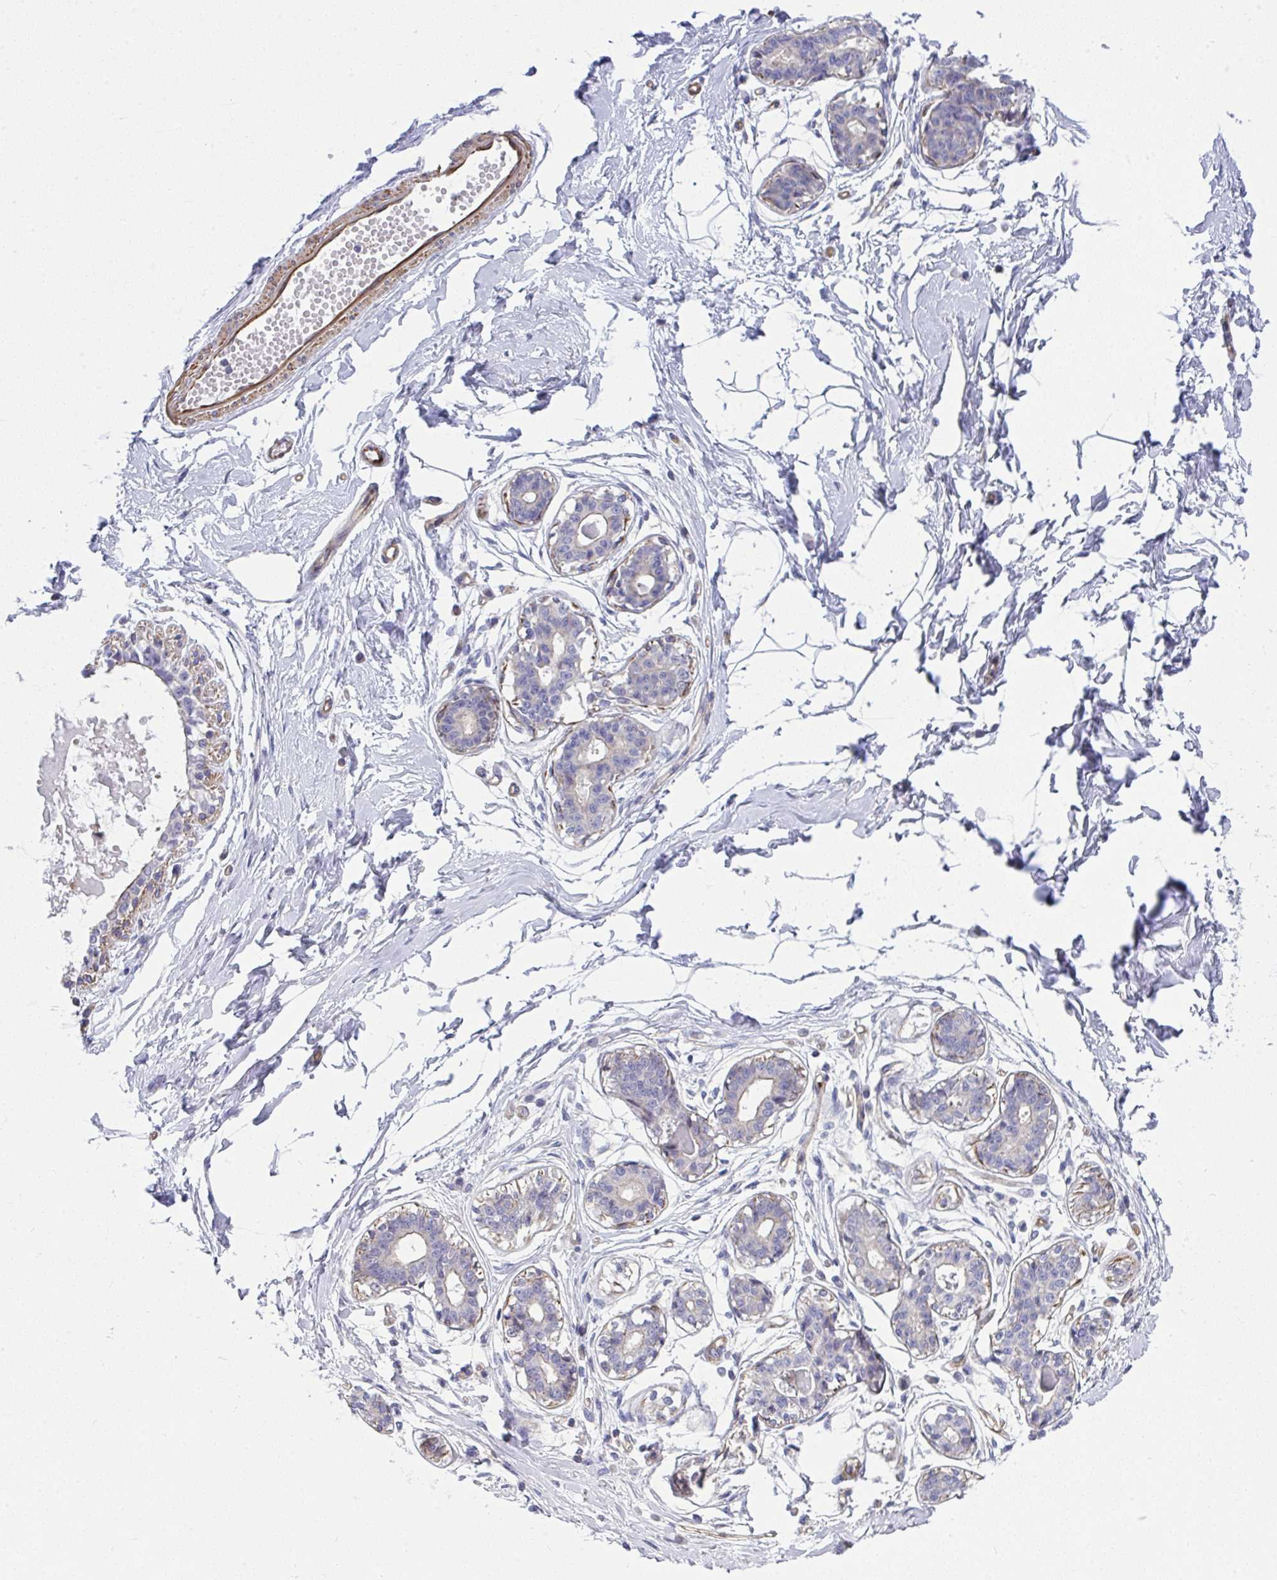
{"staining": {"intensity": "negative", "quantity": "none", "location": "none"}, "tissue": "breast", "cell_type": "Adipocytes", "image_type": "normal", "snomed": [{"axis": "morphology", "description": "Normal tissue, NOS"}, {"axis": "topography", "description": "Breast"}], "caption": "Adipocytes are negative for protein expression in benign human breast. Brightfield microscopy of immunohistochemistry stained with DAB (3,3'-diaminobenzidine) (brown) and hematoxylin (blue), captured at high magnification.", "gene": "MYL12A", "patient": {"sex": "female", "age": 45}}